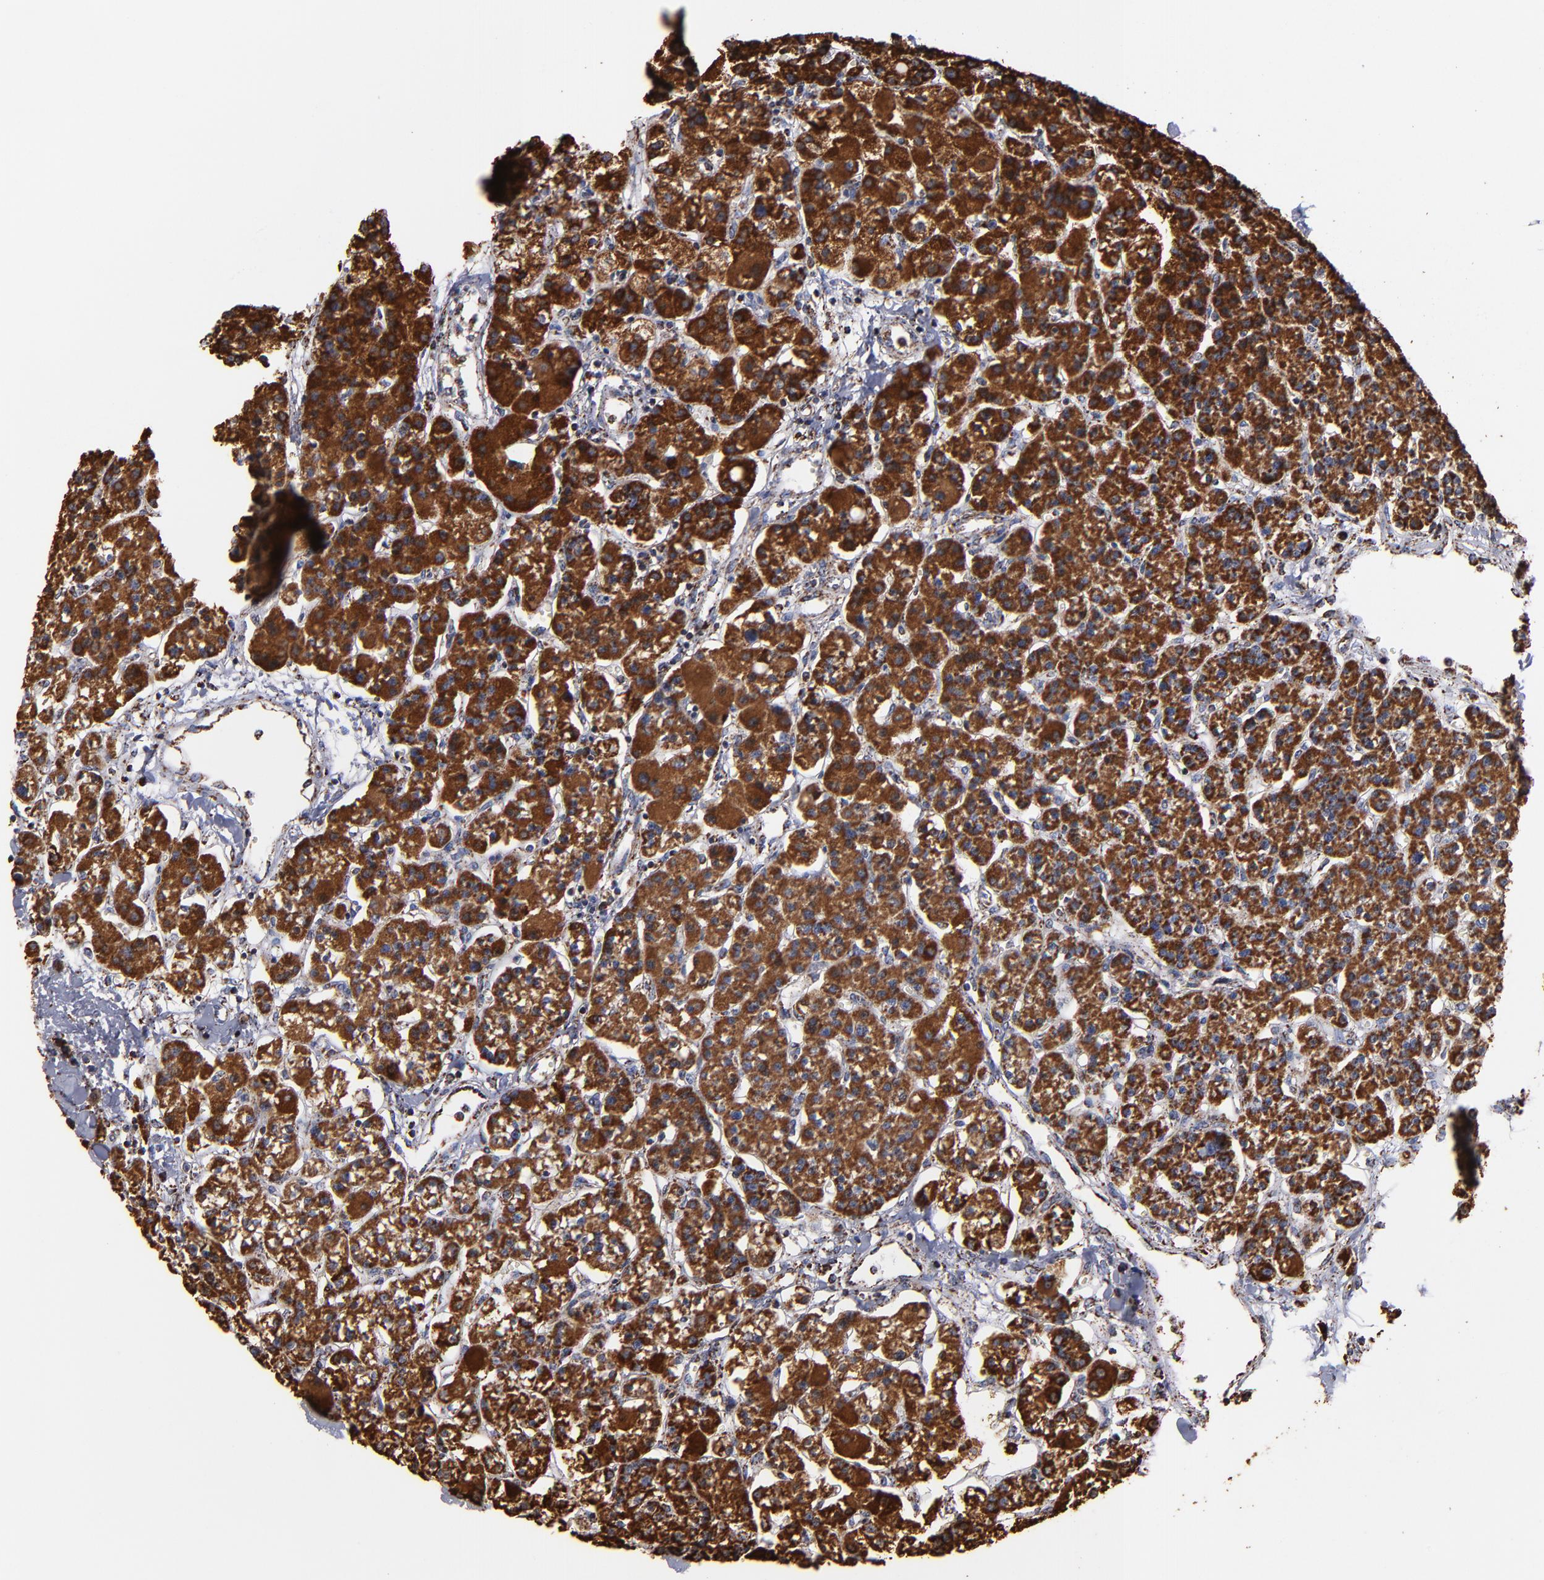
{"staining": {"intensity": "strong", "quantity": ">75%", "location": "cytoplasmic/membranous"}, "tissue": "parathyroid gland", "cell_type": "Glandular cells", "image_type": "normal", "snomed": [{"axis": "morphology", "description": "Normal tissue, NOS"}, {"axis": "topography", "description": "Parathyroid gland"}], "caption": "Human parathyroid gland stained for a protein (brown) shows strong cytoplasmic/membranous positive expression in approximately >75% of glandular cells.", "gene": "SOD2", "patient": {"sex": "female", "age": 58}}